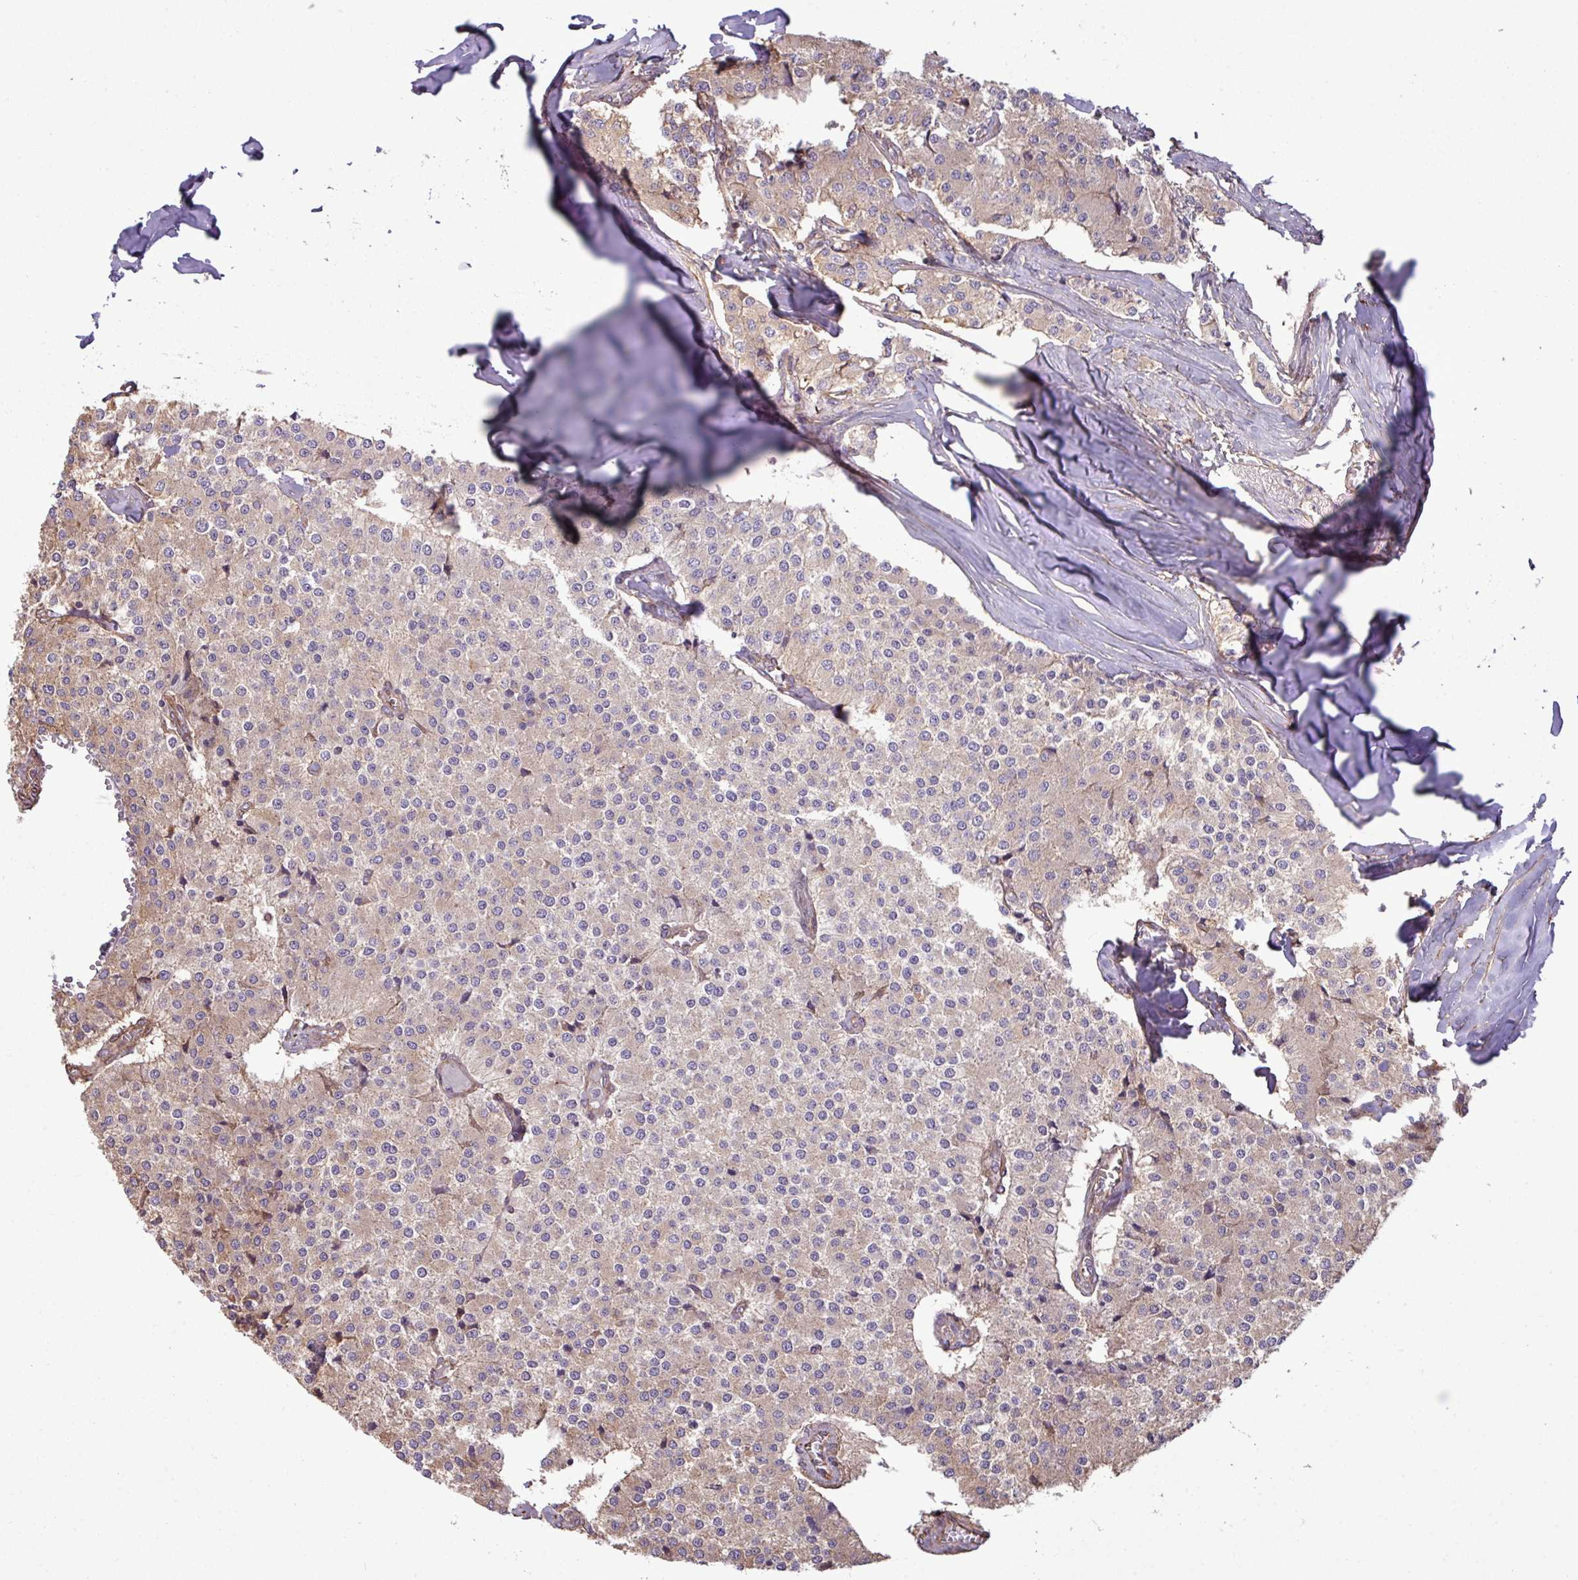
{"staining": {"intensity": "weak", "quantity": ">75%", "location": "cytoplasmic/membranous"}, "tissue": "carcinoid", "cell_type": "Tumor cells", "image_type": "cancer", "snomed": [{"axis": "morphology", "description": "Carcinoid, malignant, NOS"}, {"axis": "topography", "description": "Colon"}], "caption": "The photomicrograph exhibits a brown stain indicating the presence of a protein in the cytoplasmic/membranous of tumor cells in carcinoid.", "gene": "ZNF300", "patient": {"sex": "female", "age": 52}}